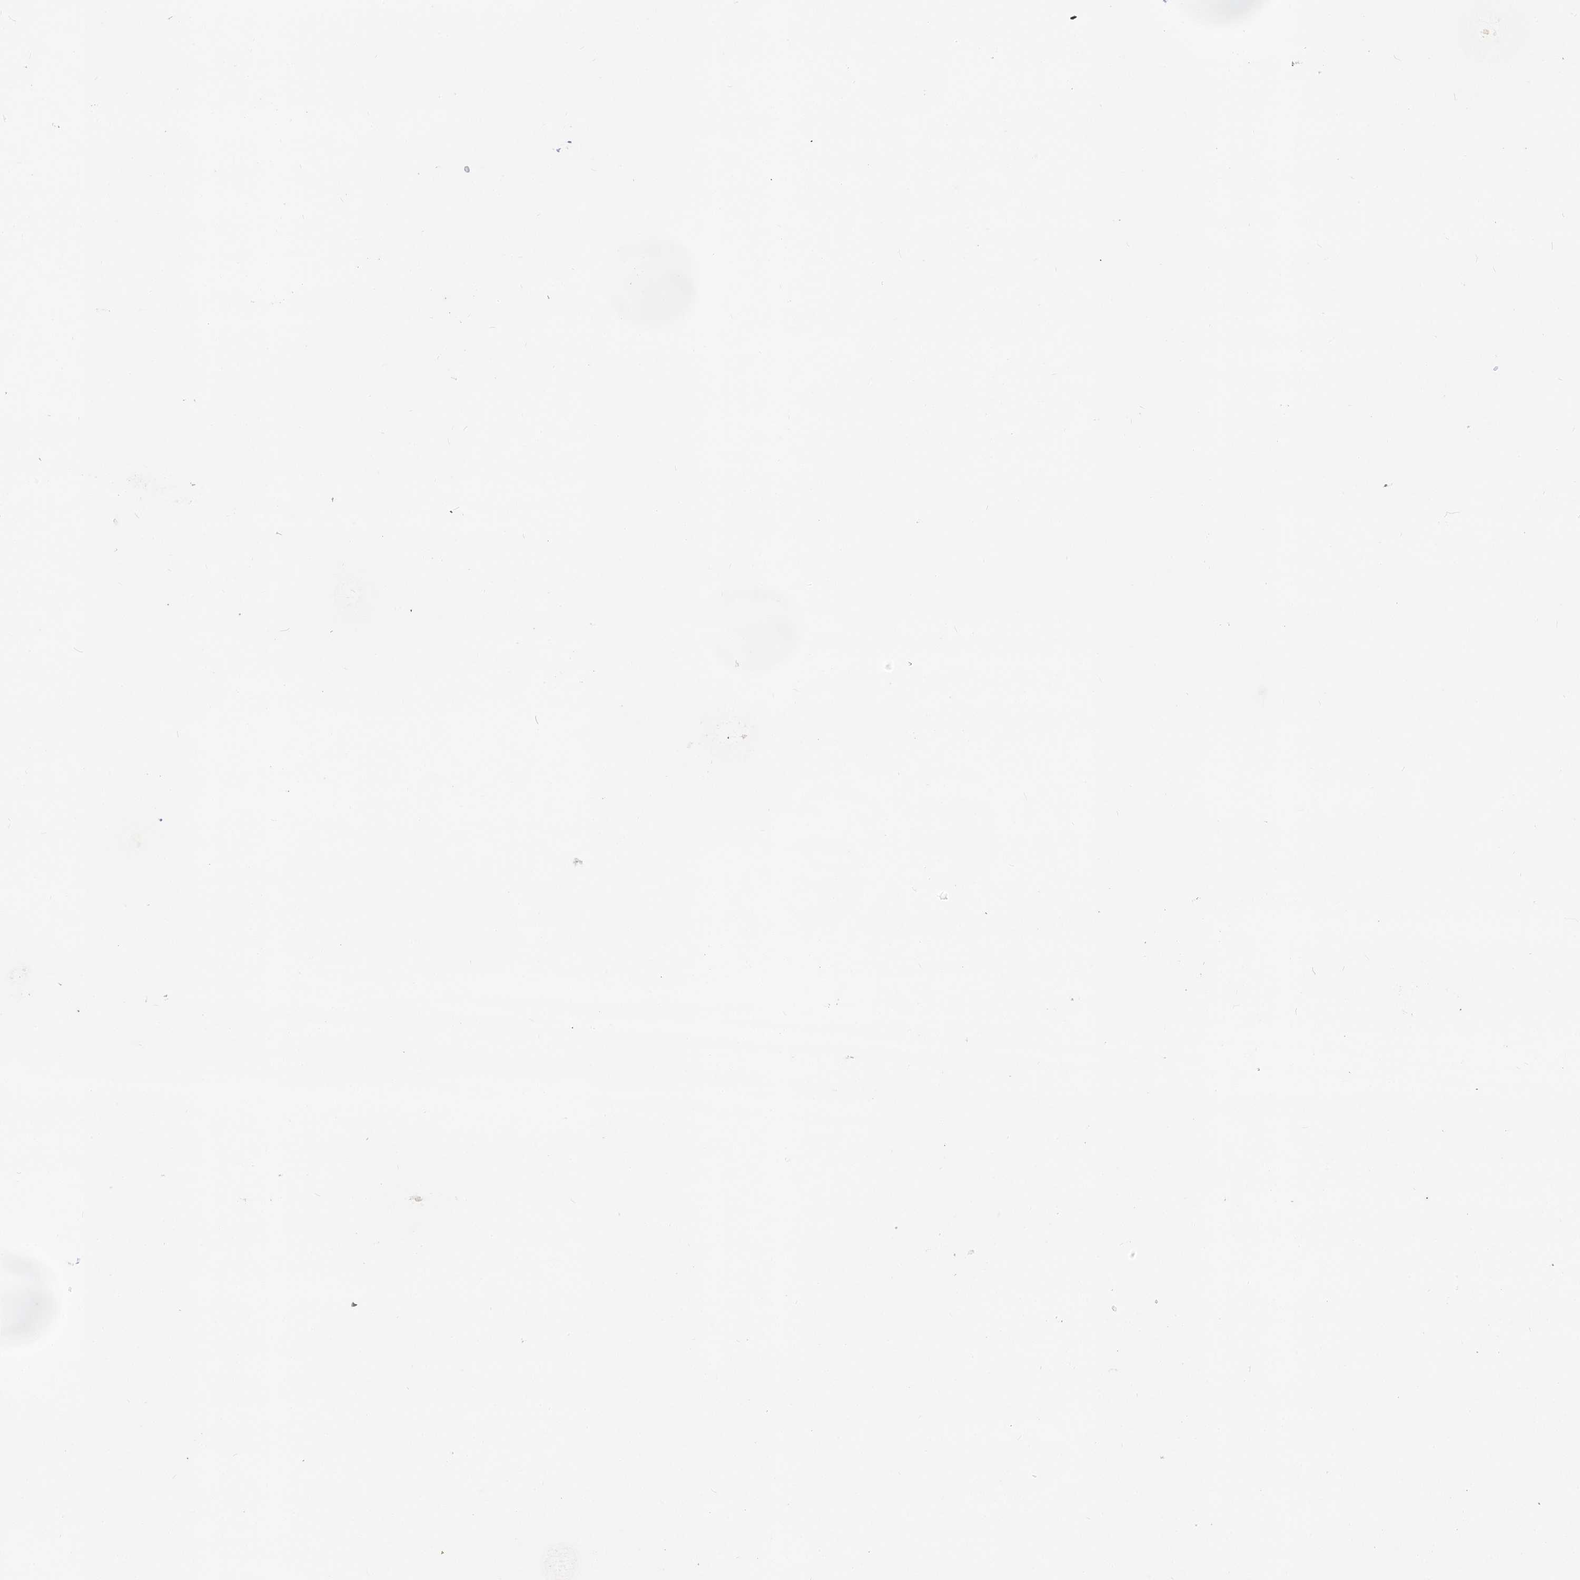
{"staining": {"intensity": "negative", "quantity": "none", "location": "none"}, "tissue": "parathyroid gland", "cell_type": "Glandular cells", "image_type": "normal", "snomed": [{"axis": "morphology", "description": "Normal tissue, NOS"}, {"axis": "topography", "description": "Parathyroid gland"}], "caption": "Glandular cells show no significant protein expression in unremarkable parathyroid gland.", "gene": "HELQ", "patient": {"sex": "female", "age": 71}}